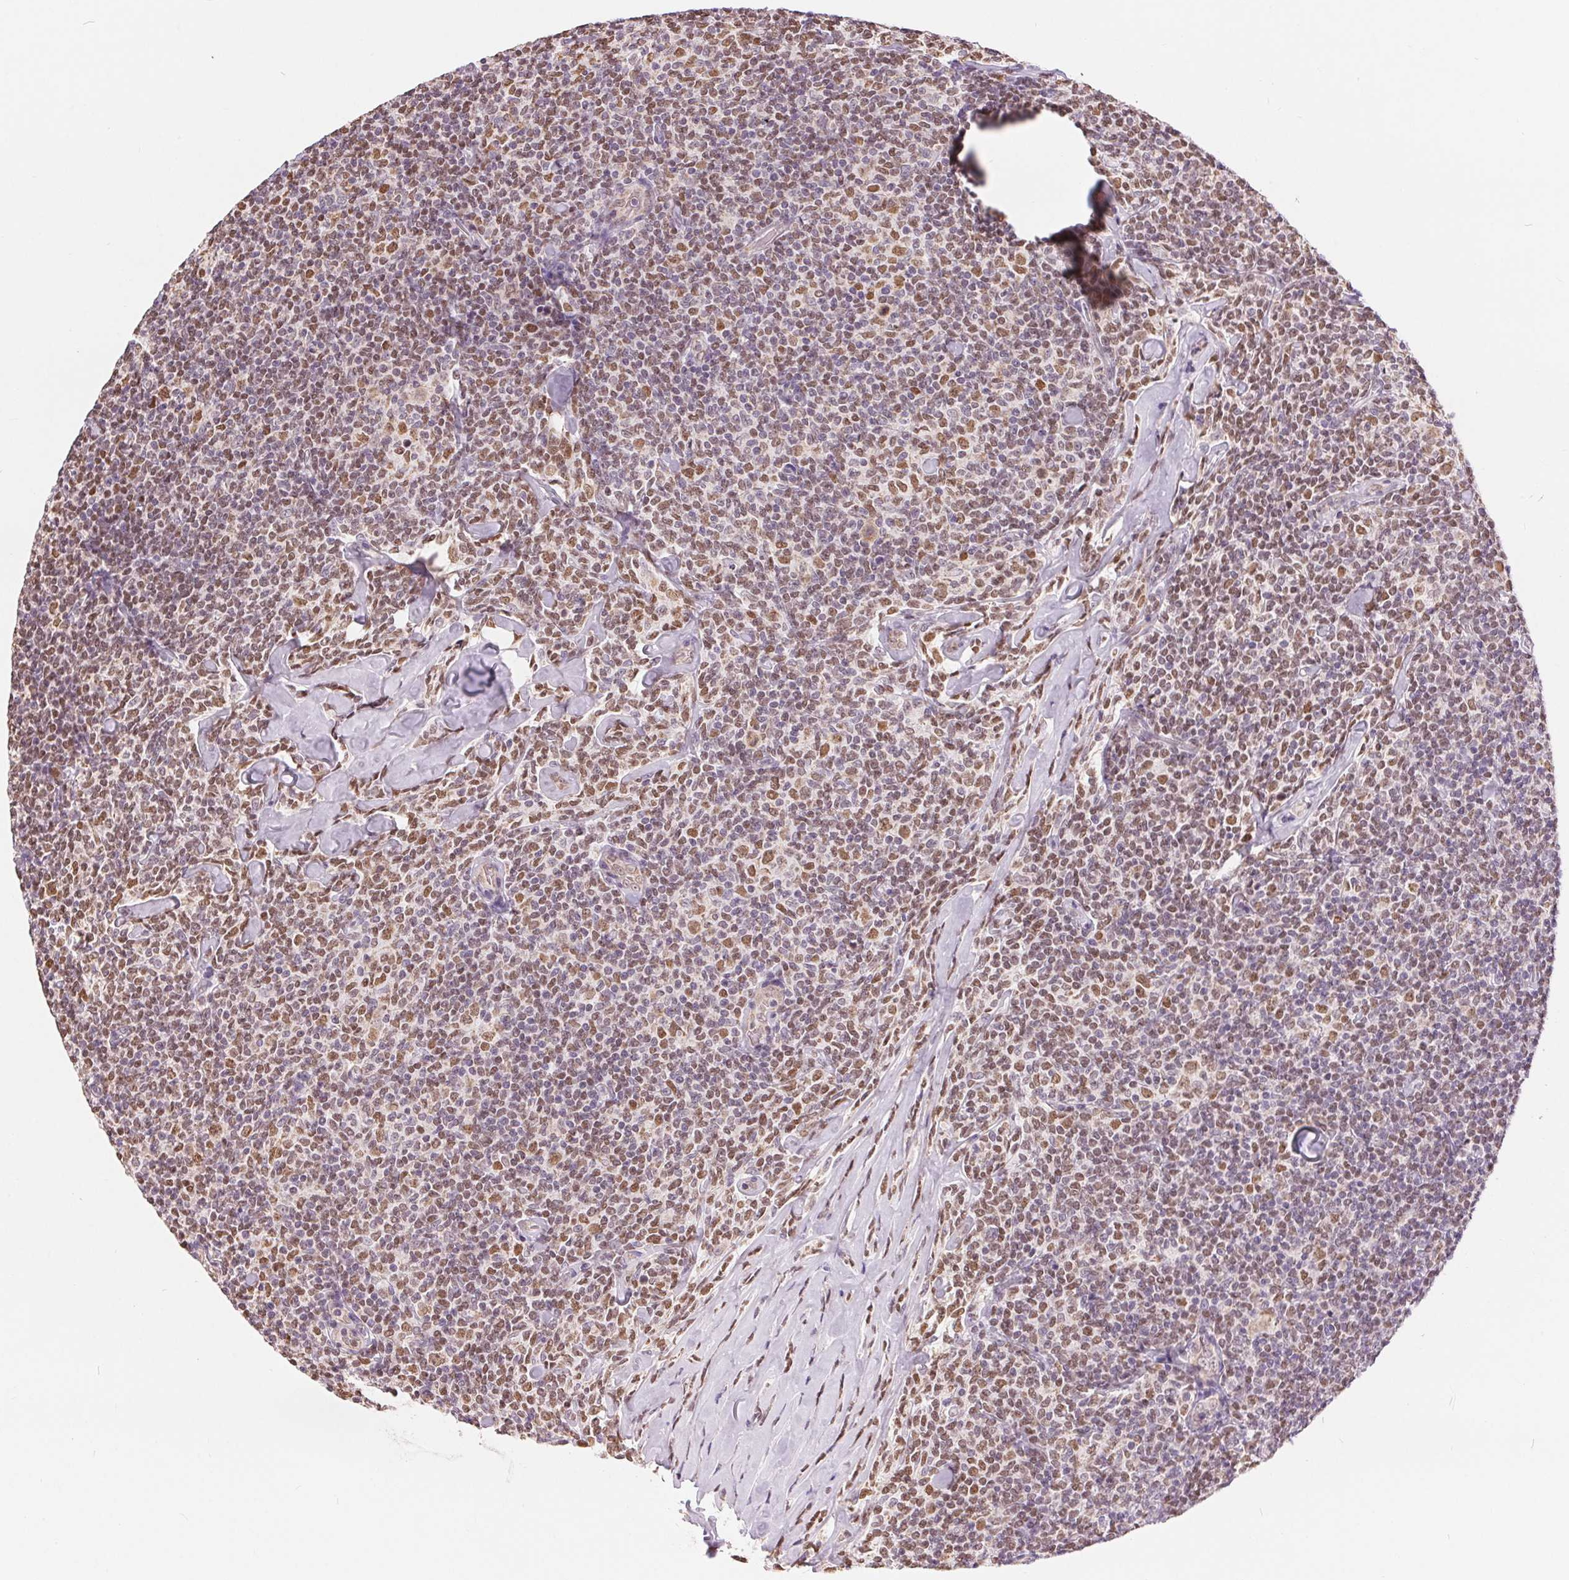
{"staining": {"intensity": "moderate", "quantity": ">75%", "location": "nuclear"}, "tissue": "lymphoma", "cell_type": "Tumor cells", "image_type": "cancer", "snomed": [{"axis": "morphology", "description": "Malignant lymphoma, non-Hodgkin's type, Low grade"}, {"axis": "topography", "description": "Lymph node"}], "caption": "DAB (3,3'-diaminobenzidine) immunohistochemical staining of human lymphoma exhibits moderate nuclear protein staining in approximately >75% of tumor cells.", "gene": "POU2F2", "patient": {"sex": "female", "age": 56}}